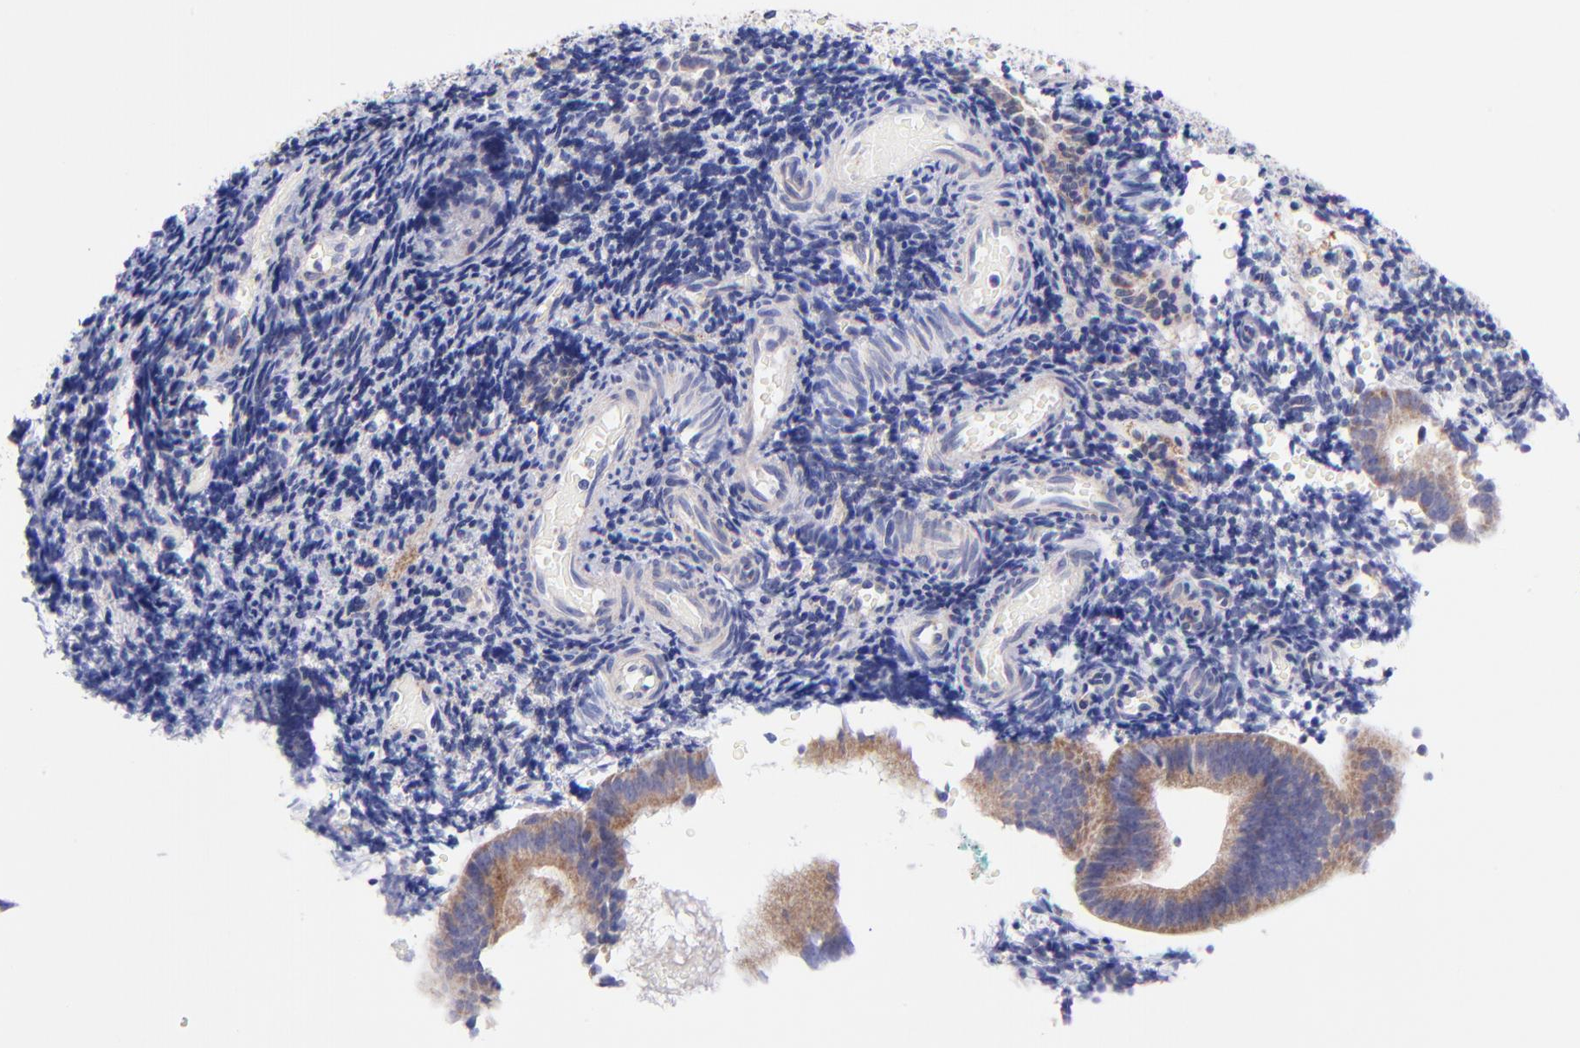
{"staining": {"intensity": "negative", "quantity": "none", "location": "none"}, "tissue": "endometrium", "cell_type": "Cells in endometrial stroma", "image_type": "normal", "snomed": [{"axis": "morphology", "description": "Normal tissue, NOS"}, {"axis": "topography", "description": "Uterus"}, {"axis": "topography", "description": "Endometrium"}], "caption": "A high-resolution image shows immunohistochemistry staining of unremarkable endometrium, which shows no significant staining in cells in endometrial stroma. (Stains: DAB immunohistochemistry (IHC) with hematoxylin counter stain, Microscopy: brightfield microscopy at high magnification).", "gene": "NDUFB7", "patient": {"sex": "female", "age": 33}}